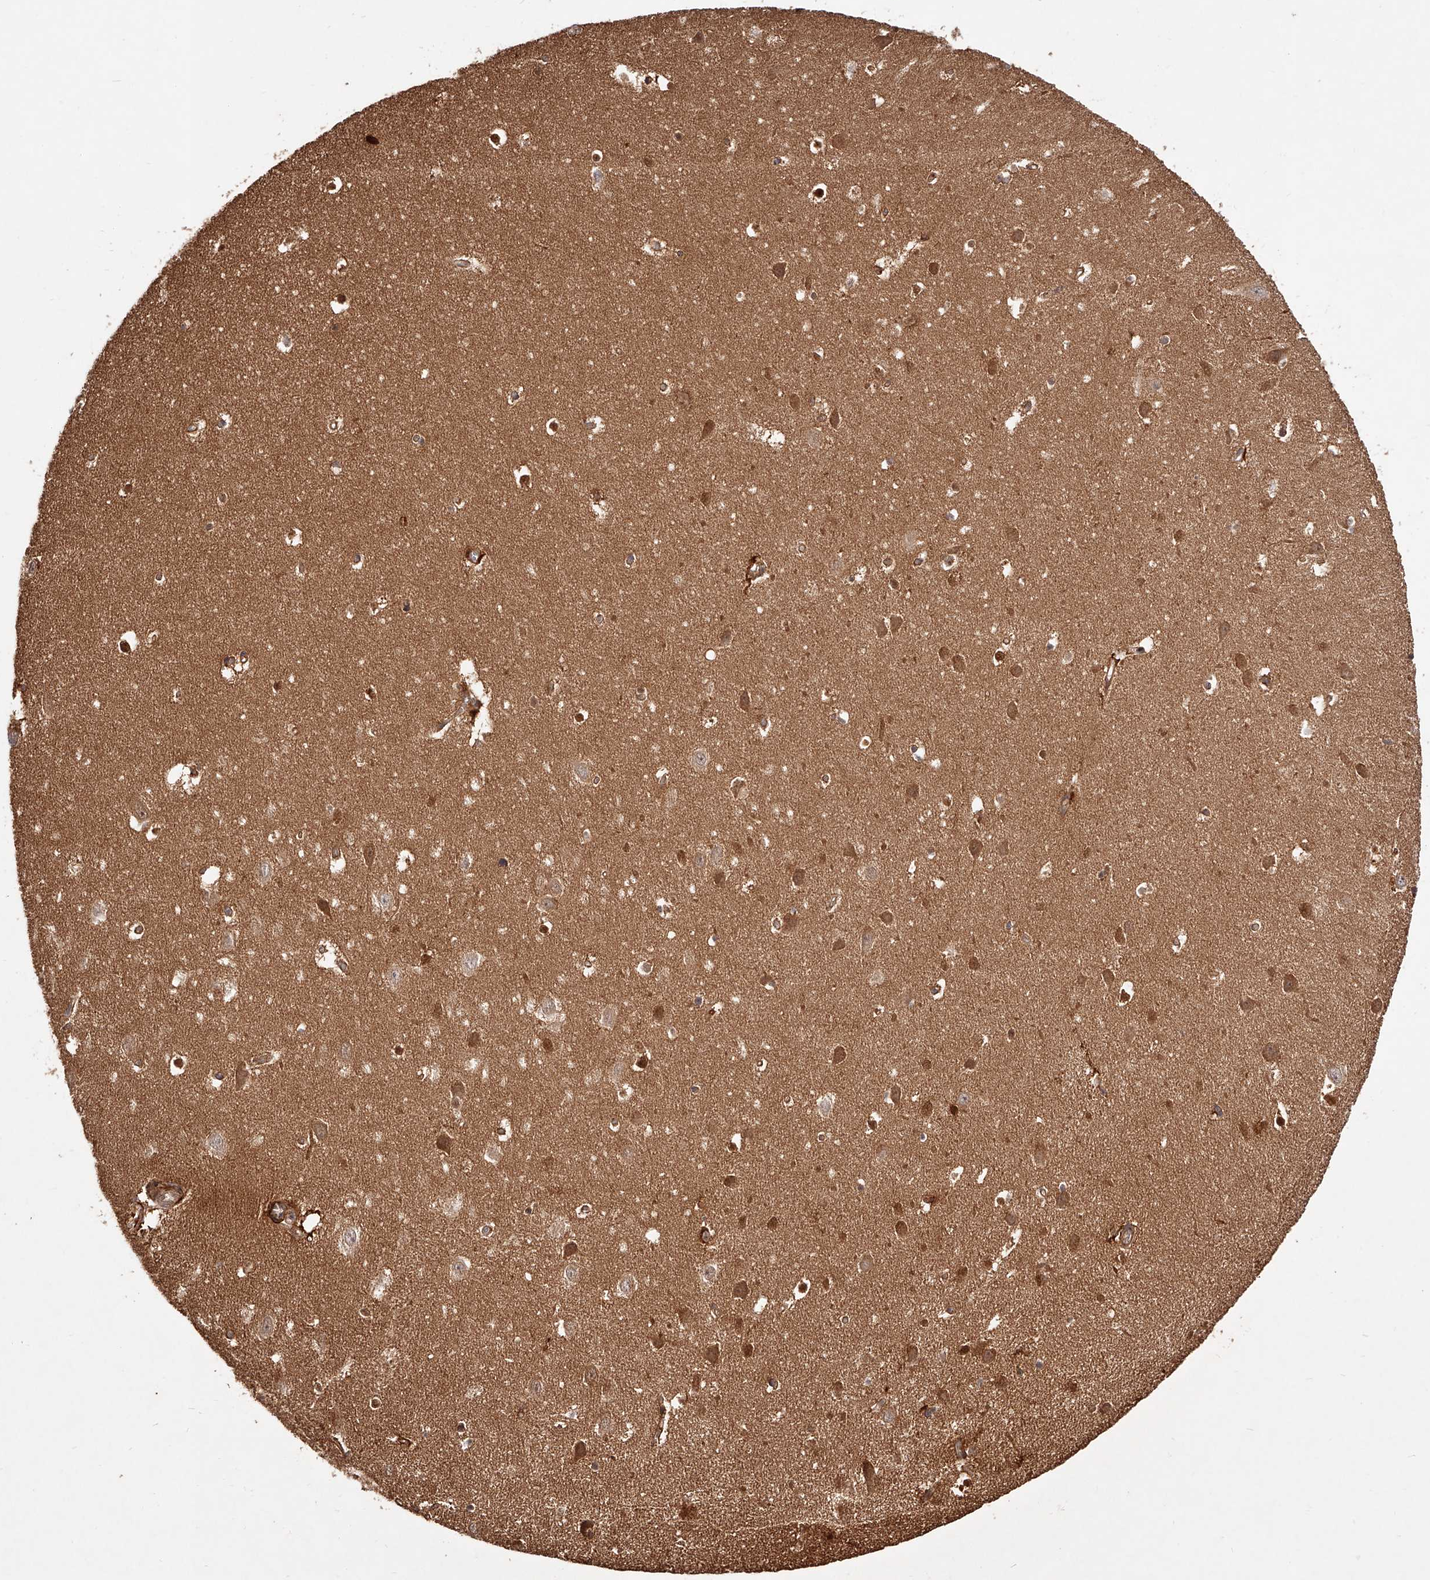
{"staining": {"intensity": "moderate", "quantity": "25%-75%", "location": "cytoplasmic/membranous"}, "tissue": "hippocampus", "cell_type": "Glial cells", "image_type": "normal", "snomed": [{"axis": "morphology", "description": "Normal tissue, NOS"}, {"axis": "topography", "description": "Hippocampus"}], "caption": "The histopathology image displays staining of normal hippocampus, revealing moderate cytoplasmic/membranous protein staining (brown color) within glial cells. Using DAB (brown) and hematoxylin (blue) stains, captured at high magnification using brightfield microscopy.", "gene": "CUL7", "patient": {"sex": "female", "age": 64}}